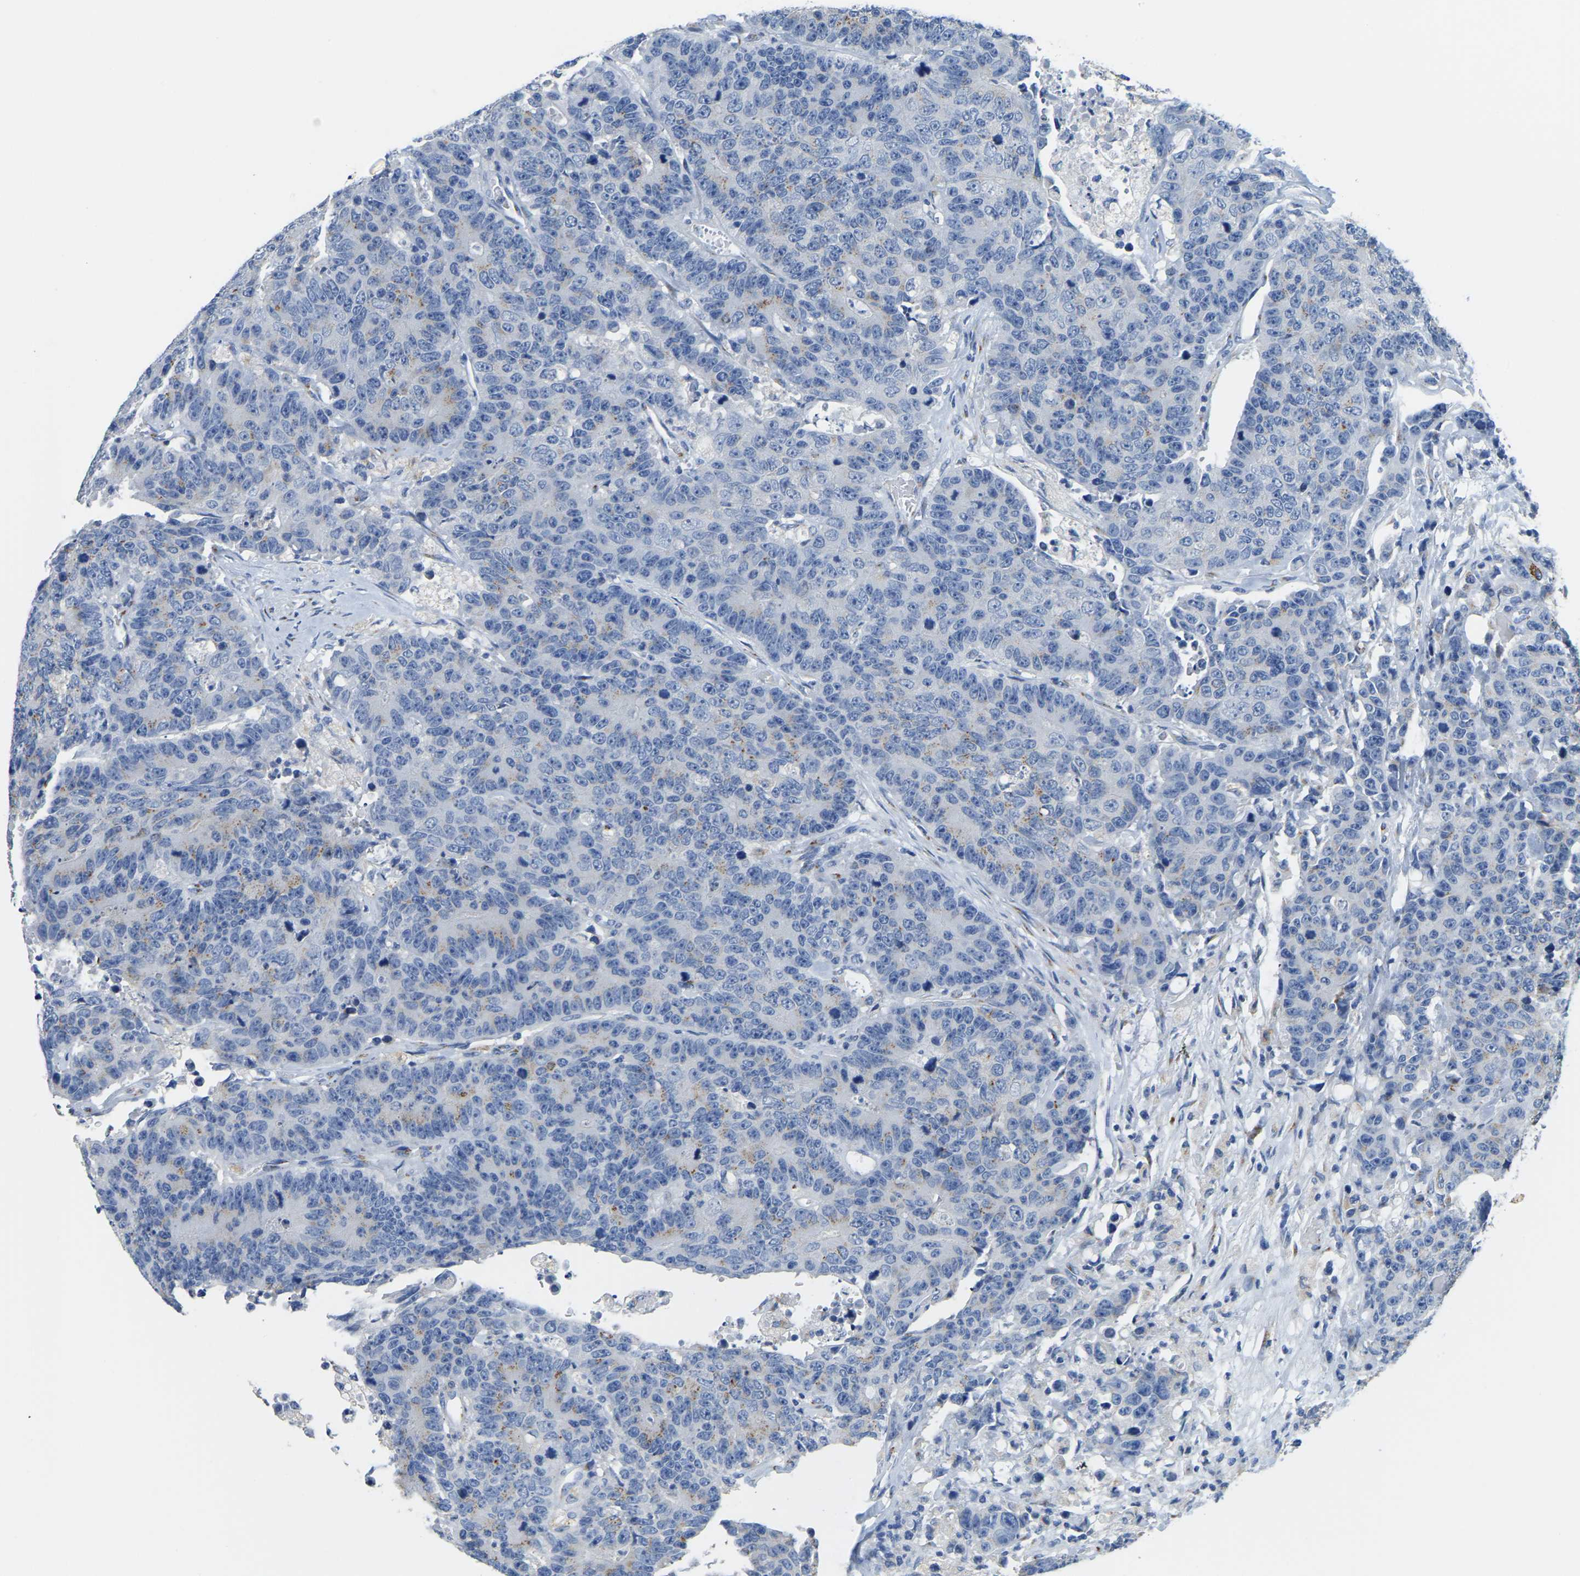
{"staining": {"intensity": "moderate", "quantity": "<25%", "location": "cytoplasmic/membranous"}, "tissue": "colorectal cancer", "cell_type": "Tumor cells", "image_type": "cancer", "snomed": [{"axis": "morphology", "description": "Adenocarcinoma, NOS"}, {"axis": "topography", "description": "Colon"}], "caption": "A low amount of moderate cytoplasmic/membranous positivity is present in approximately <25% of tumor cells in colorectal cancer tissue. (DAB (3,3'-diaminobenzidine) IHC, brown staining for protein, blue staining for nuclei).", "gene": "FAM174A", "patient": {"sex": "female", "age": 86}}